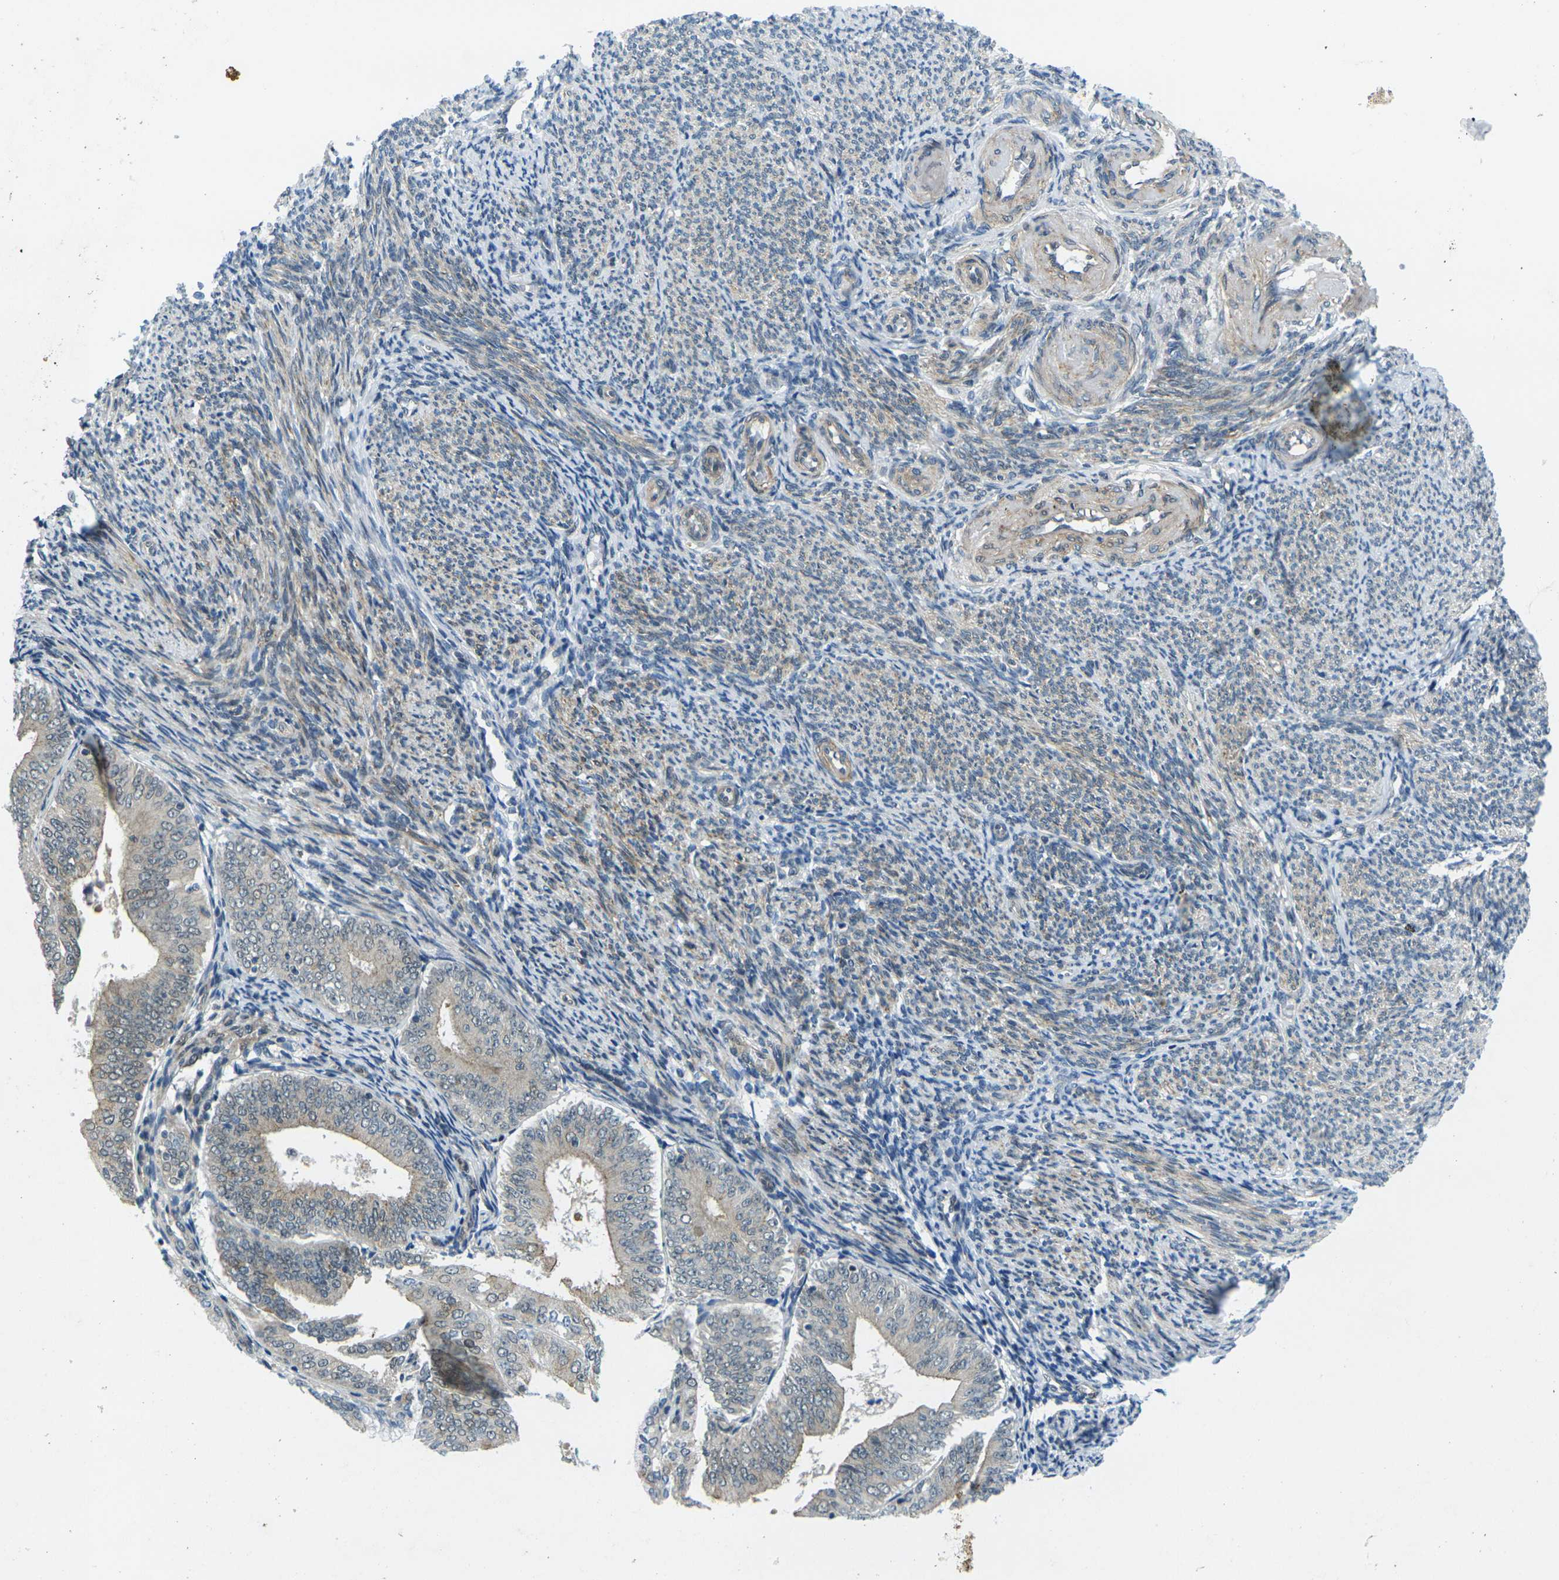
{"staining": {"intensity": "weak", "quantity": "<25%", "location": "cytoplasmic/membranous"}, "tissue": "endometrial cancer", "cell_type": "Tumor cells", "image_type": "cancer", "snomed": [{"axis": "morphology", "description": "Adenocarcinoma, NOS"}, {"axis": "topography", "description": "Endometrium"}], "caption": "Tumor cells are negative for protein expression in human adenocarcinoma (endometrial).", "gene": "KCTD10", "patient": {"sex": "female", "age": 63}}